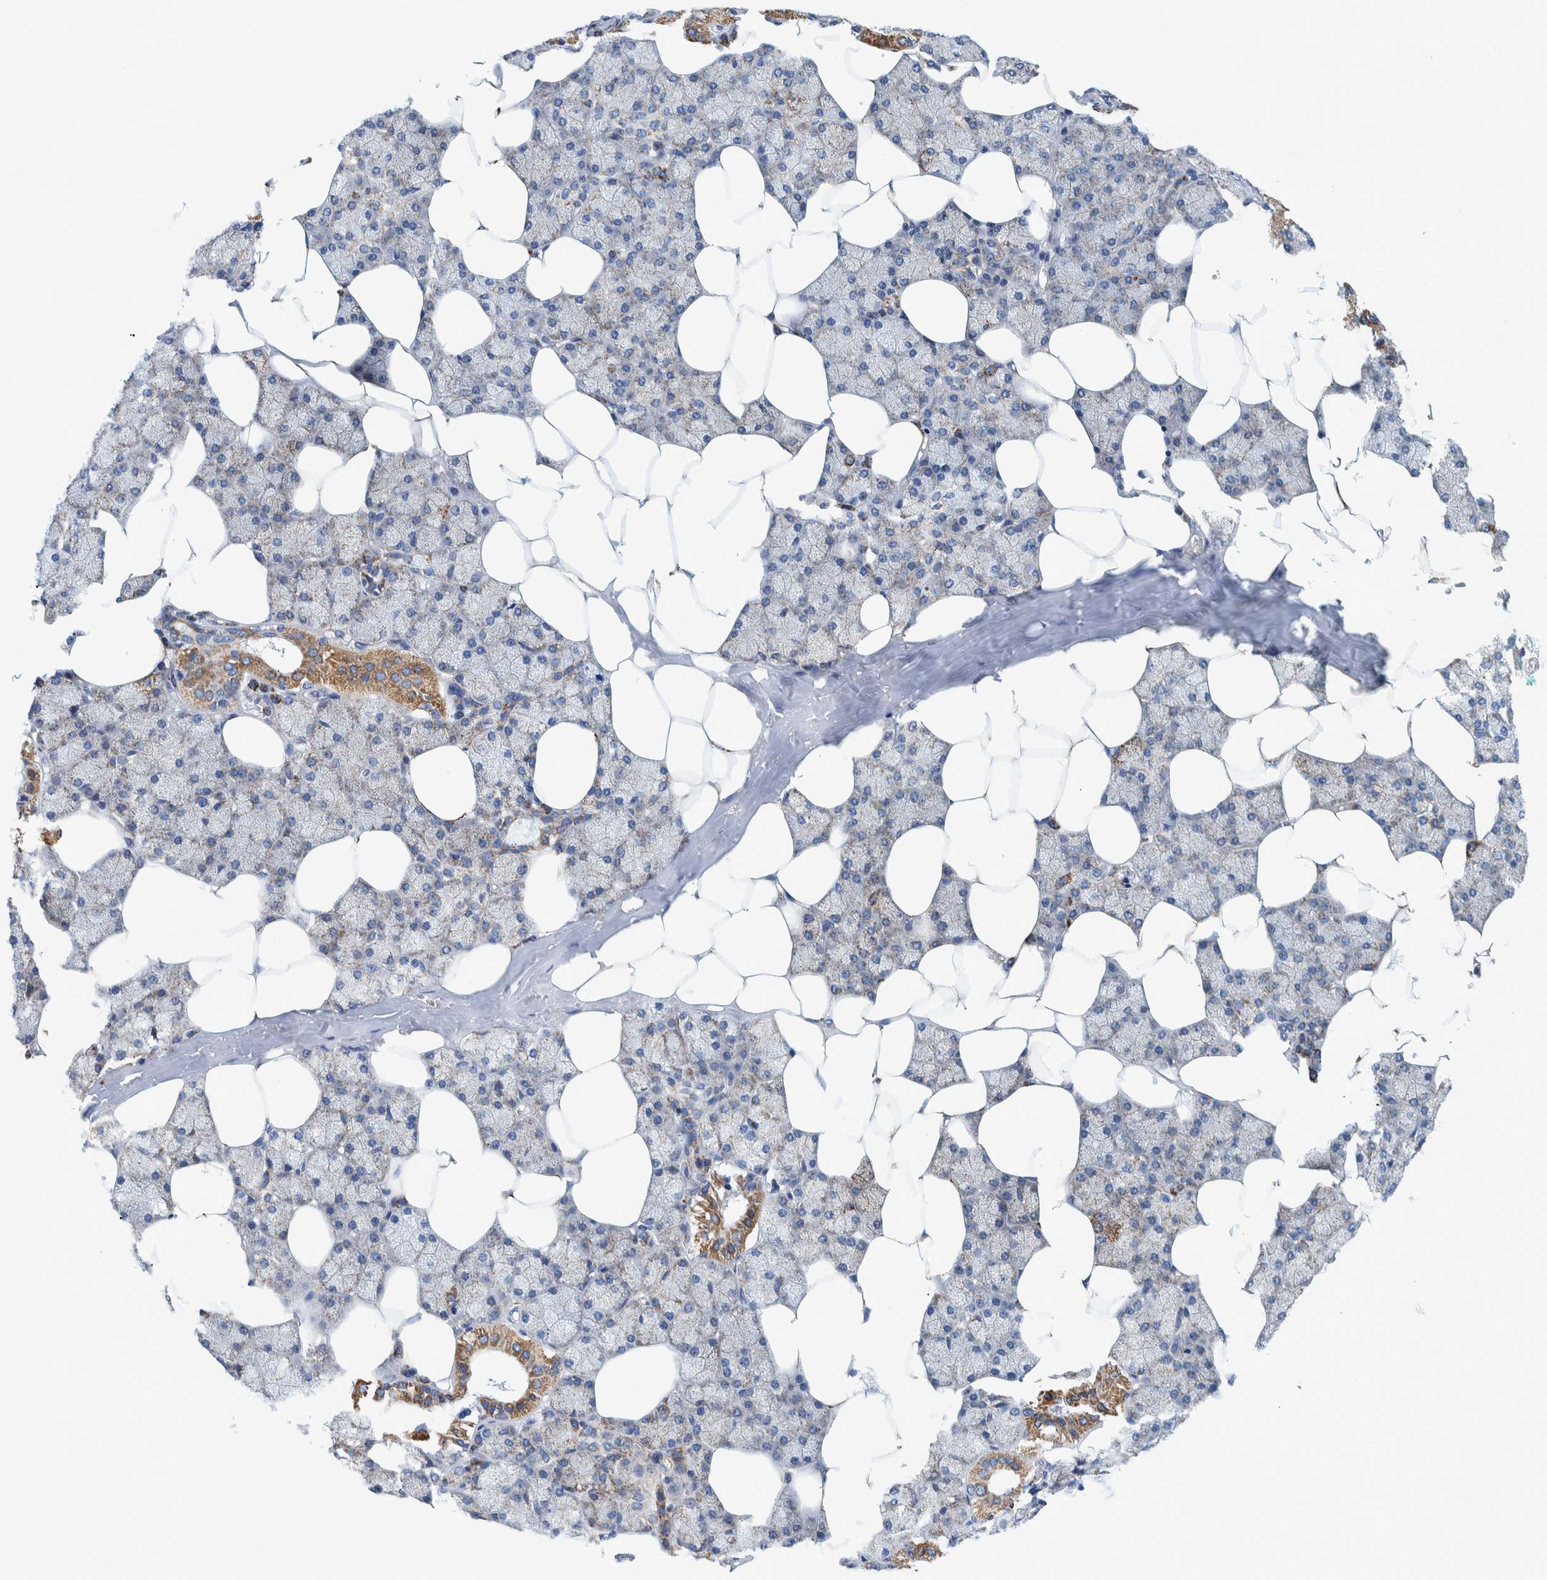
{"staining": {"intensity": "moderate", "quantity": "25%-75%", "location": "cytoplasmic/membranous"}, "tissue": "salivary gland", "cell_type": "Glandular cells", "image_type": "normal", "snomed": [{"axis": "morphology", "description": "Normal tissue, NOS"}, {"axis": "topography", "description": "Salivary gland"}], "caption": "This image reveals benign salivary gland stained with immunohistochemistry to label a protein in brown. The cytoplasmic/membranous of glandular cells show moderate positivity for the protein. Nuclei are counter-stained blue.", "gene": "BZW2", "patient": {"sex": "male", "age": 62}}